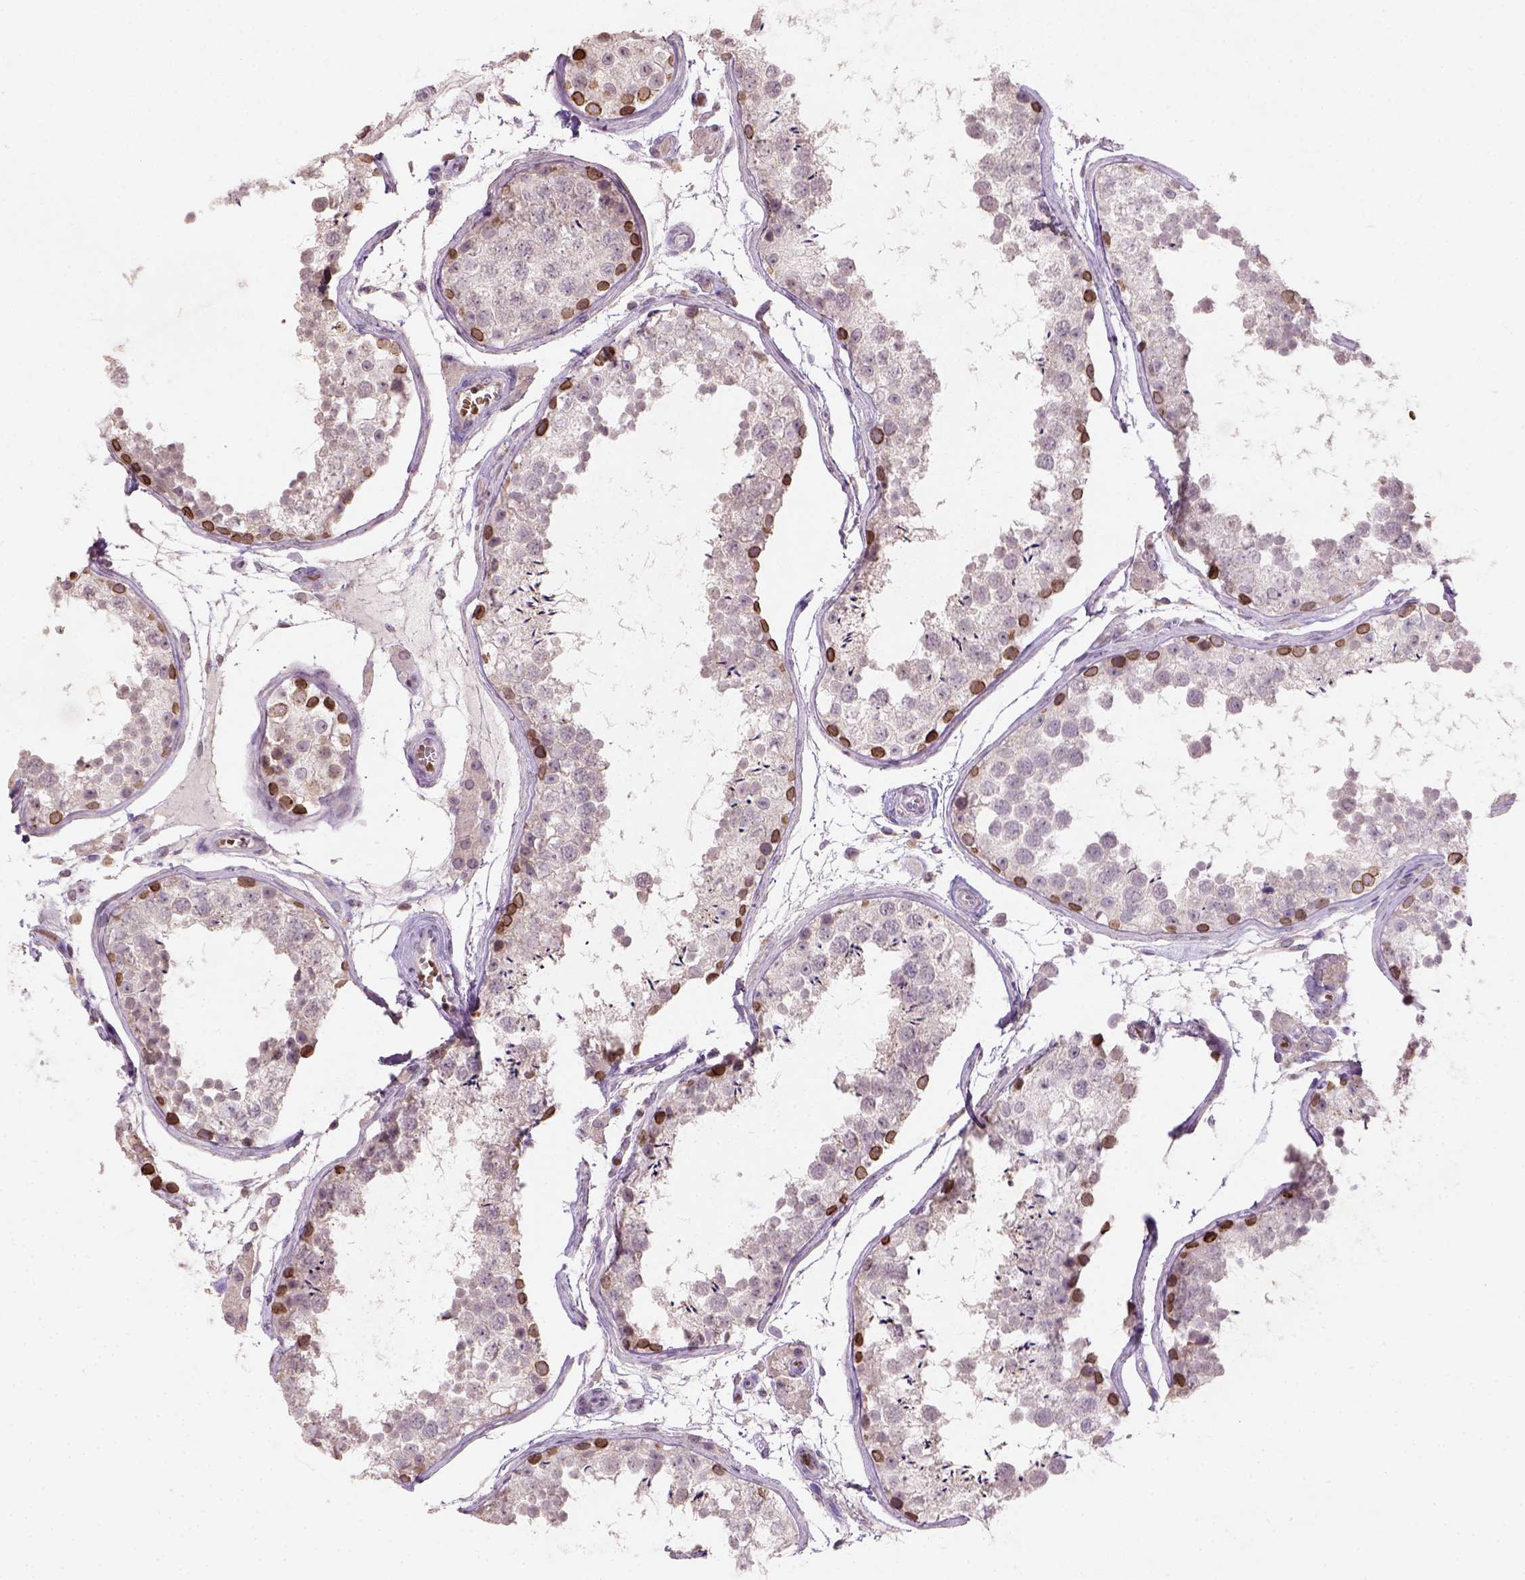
{"staining": {"intensity": "strong", "quantity": "<25%", "location": "cytoplasmic/membranous,nuclear"}, "tissue": "testis", "cell_type": "Cells in seminiferous ducts", "image_type": "normal", "snomed": [{"axis": "morphology", "description": "Normal tissue, NOS"}, {"axis": "topography", "description": "Testis"}], "caption": "High-magnification brightfield microscopy of benign testis stained with DAB (3,3'-diaminobenzidine) (brown) and counterstained with hematoxylin (blue). cells in seminiferous ducts exhibit strong cytoplasmic/membranous,nuclear positivity is appreciated in about<25% of cells.", "gene": "NUDT3", "patient": {"sex": "male", "age": 29}}